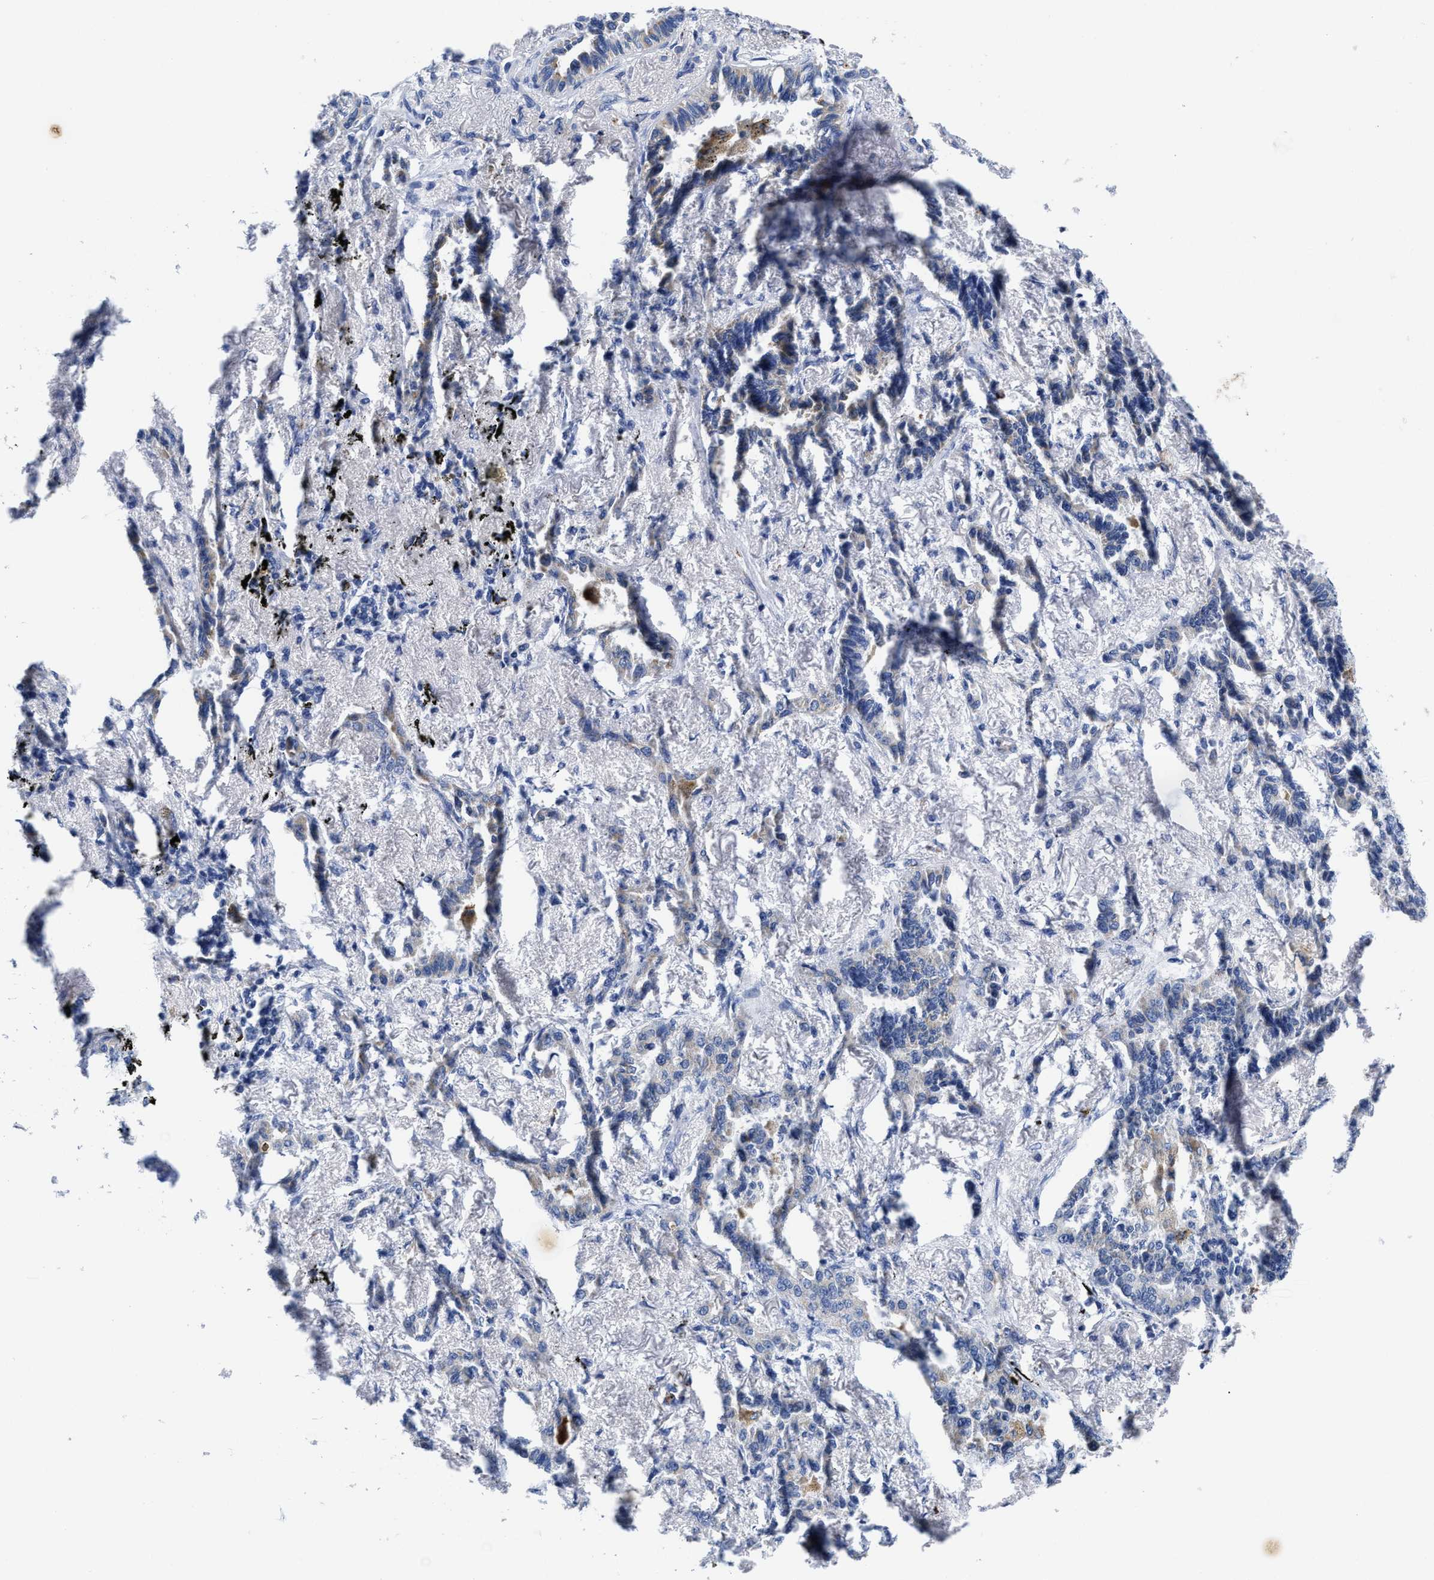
{"staining": {"intensity": "negative", "quantity": "none", "location": "none"}, "tissue": "lung cancer", "cell_type": "Tumor cells", "image_type": "cancer", "snomed": [{"axis": "morphology", "description": "Adenocarcinoma, NOS"}, {"axis": "topography", "description": "Lung"}], "caption": "Lung cancer stained for a protein using immunohistochemistry displays no expression tumor cells.", "gene": "TBRG4", "patient": {"sex": "male", "age": 59}}